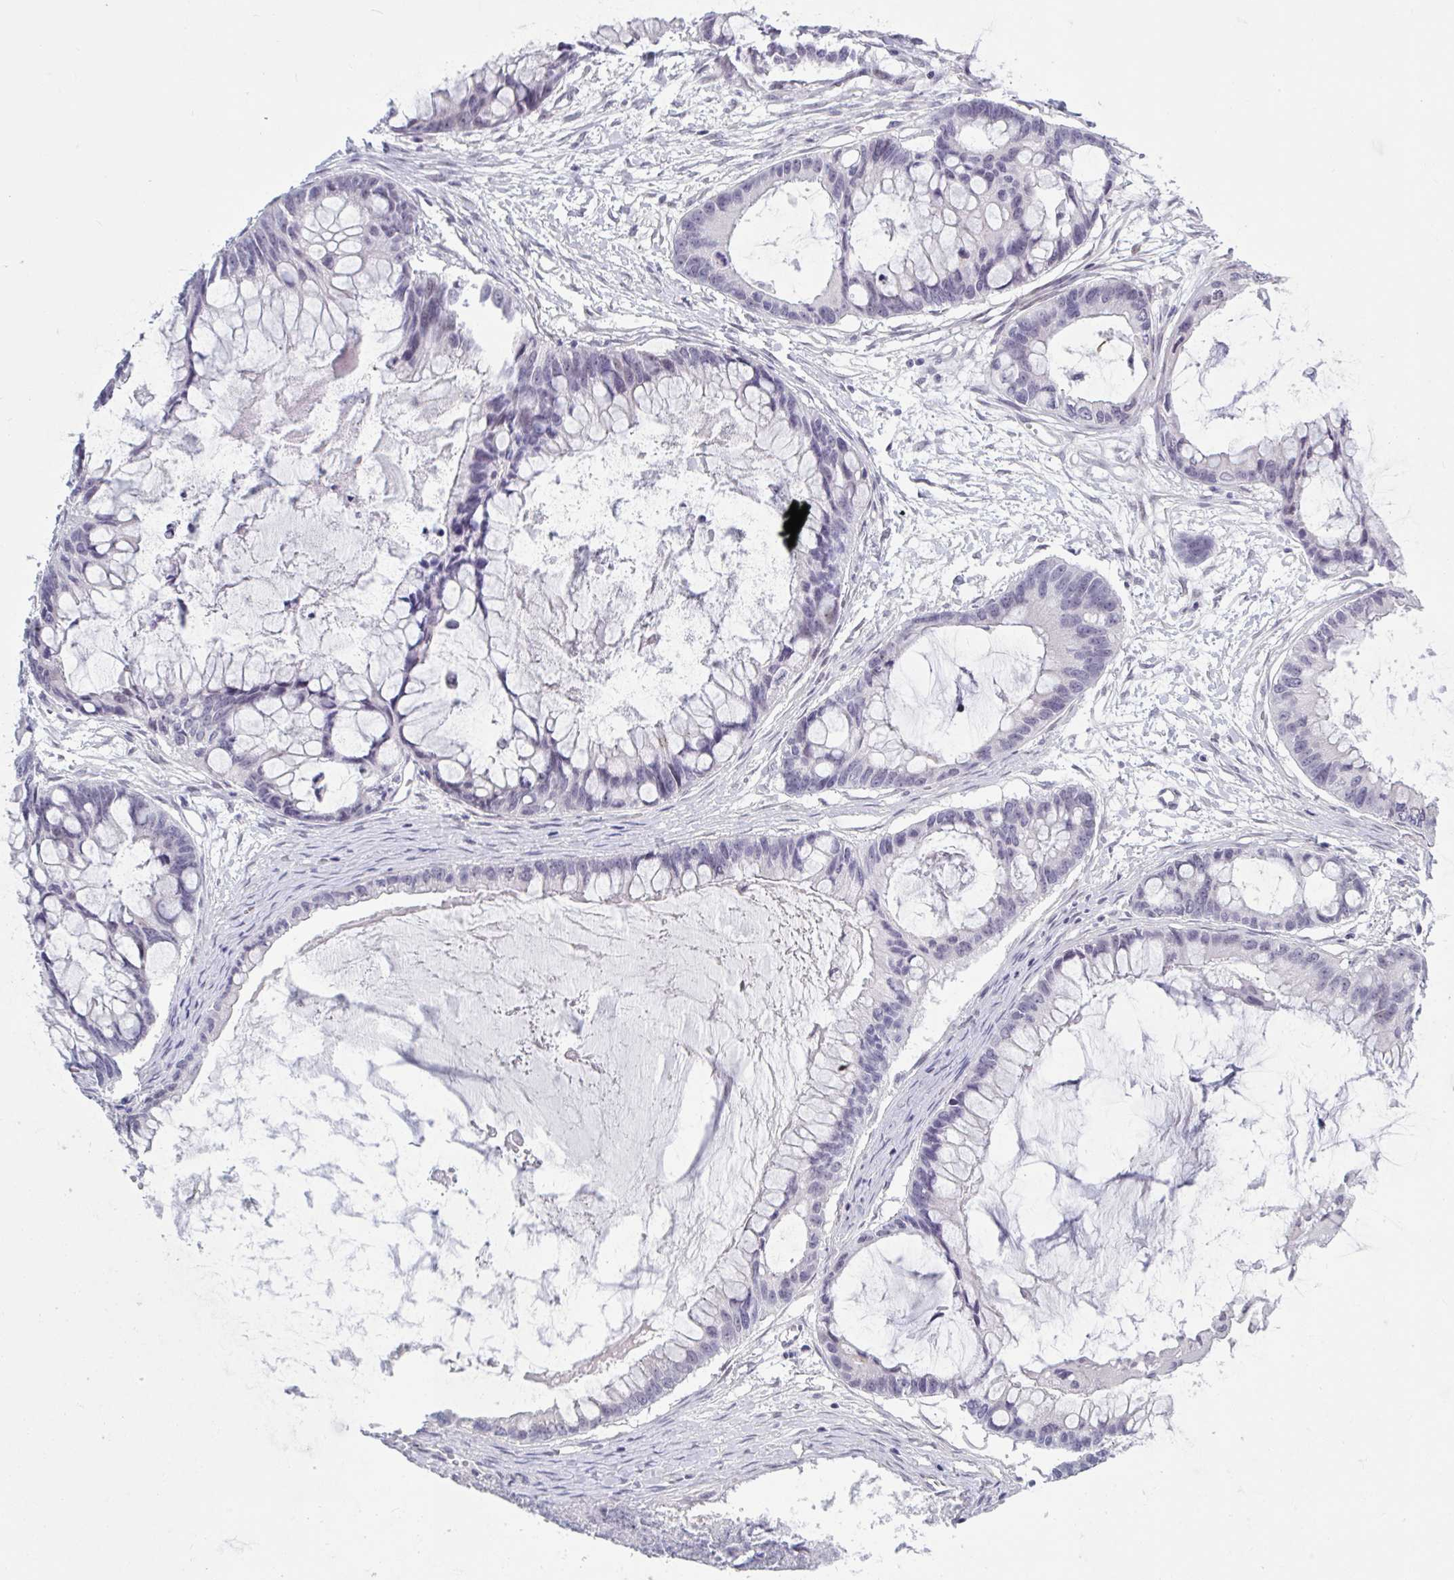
{"staining": {"intensity": "negative", "quantity": "none", "location": "none"}, "tissue": "ovarian cancer", "cell_type": "Tumor cells", "image_type": "cancer", "snomed": [{"axis": "morphology", "description": "Cystadenocarcinoma, mucinous, NOS"}, {"axis": "topography", "description": "Ovary"}], "caption": "Histopathology image shows no protein expression in tumor cells of ovarian cancer (mucinous cystadenocarcinoma) tissue.", "gene": "TCEAL8", "patient": {"sex": "female", "age": 63}}